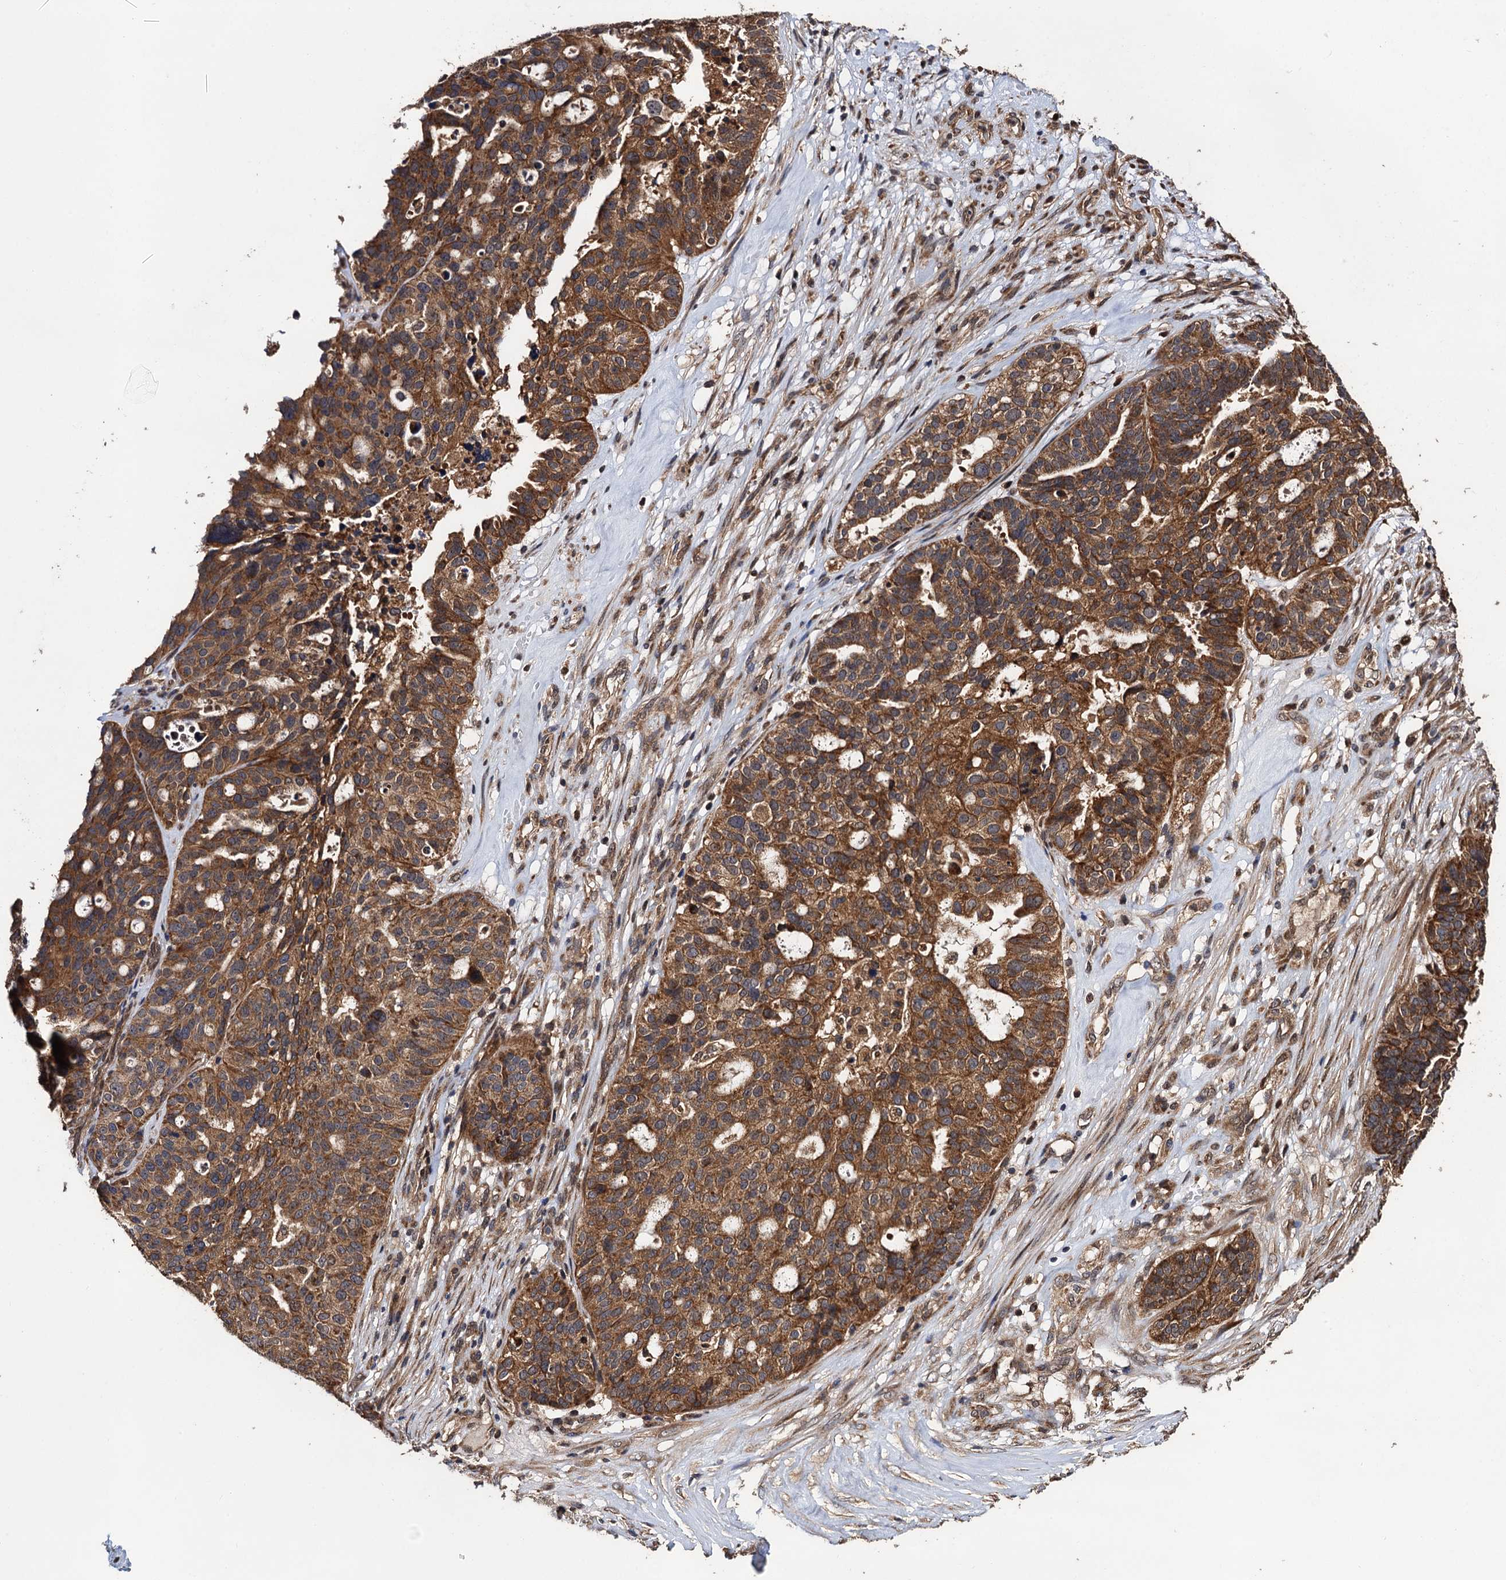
{"staining": {"intensity": "moderate", "quantity": ">75%", "location": "cytoplasmic/membranous"}, "tissue": "ovarian cancer", "cell_type": "Tumor cells", "image_type": "cancer", "snomed": [{"axis": "morphology", "description": "Cystadenocarcinoma, serous, NOS"}, {"axis": "topography", "description": "Ovary"}], "caption": "Immunohistochemistry (IHC) micrograph of neoplastic tissue: human ovarian serous cystadenocarcinoma stained using immunohistochemistry shows medium levels of moderate protein expression localized specifically in the cytoplasmic/membranous of tumor cells, appearing as a cytoplasmic/membranous brown color.", "gene": "MIER2", "patient": {"sex": "female", "age": 59}}